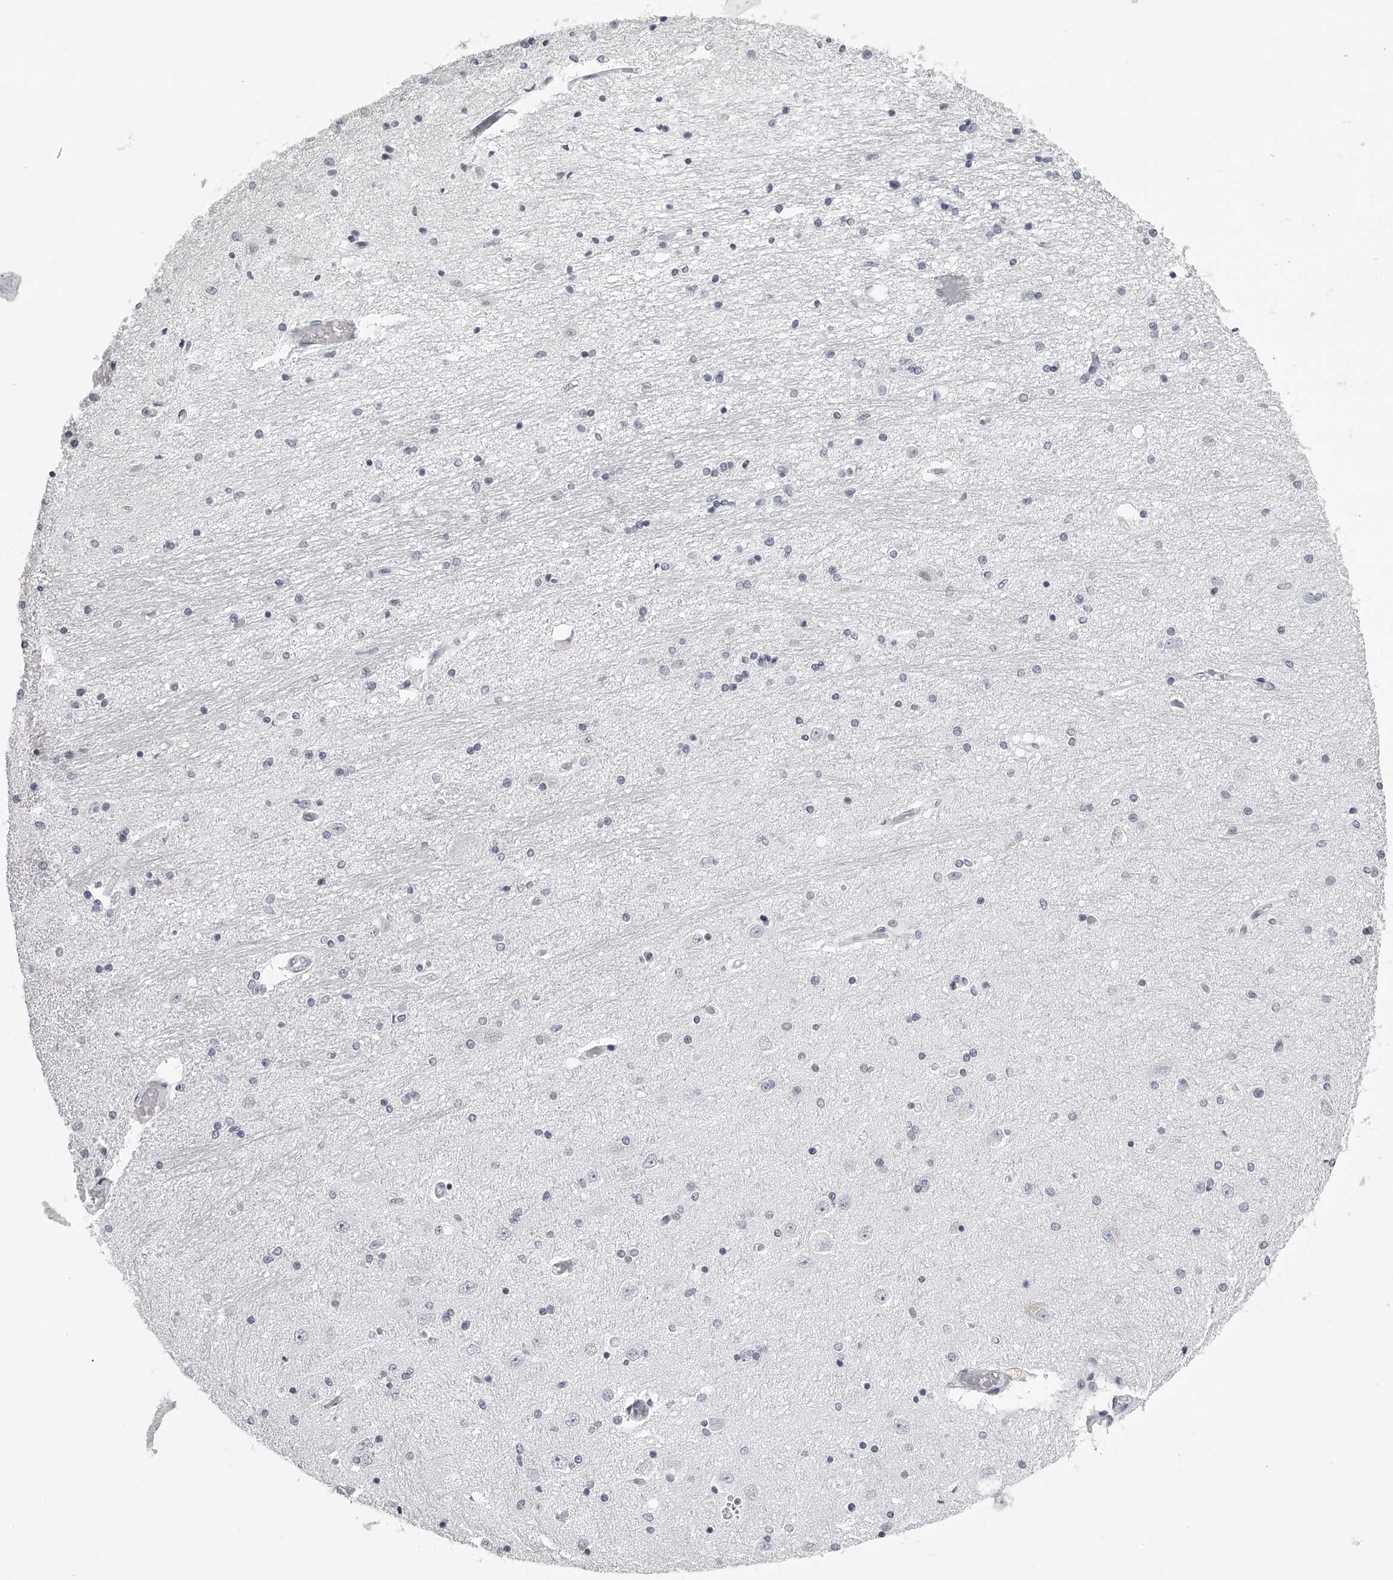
{"staining": {"intensity": "negative", "quantity": "none", "location": "none"}, "tissue": "hippocampus", "cell_type": "Glial cells", "image_type": "normal", "snomed": [{"axis": "morphology", "description": "Normal tissue, NOS"}, {"axis": "topography", "description": "Hippocampus"}], "caption": "This histopathology image is of normal hippocampus stained with immunohistochemistry (IHC) to label a protein in brown with the nuclei are counter-stained blue. There is no expression in glial cells.", "gene": "SEC11C", "patient": {"sex": "female", "age": 54}}